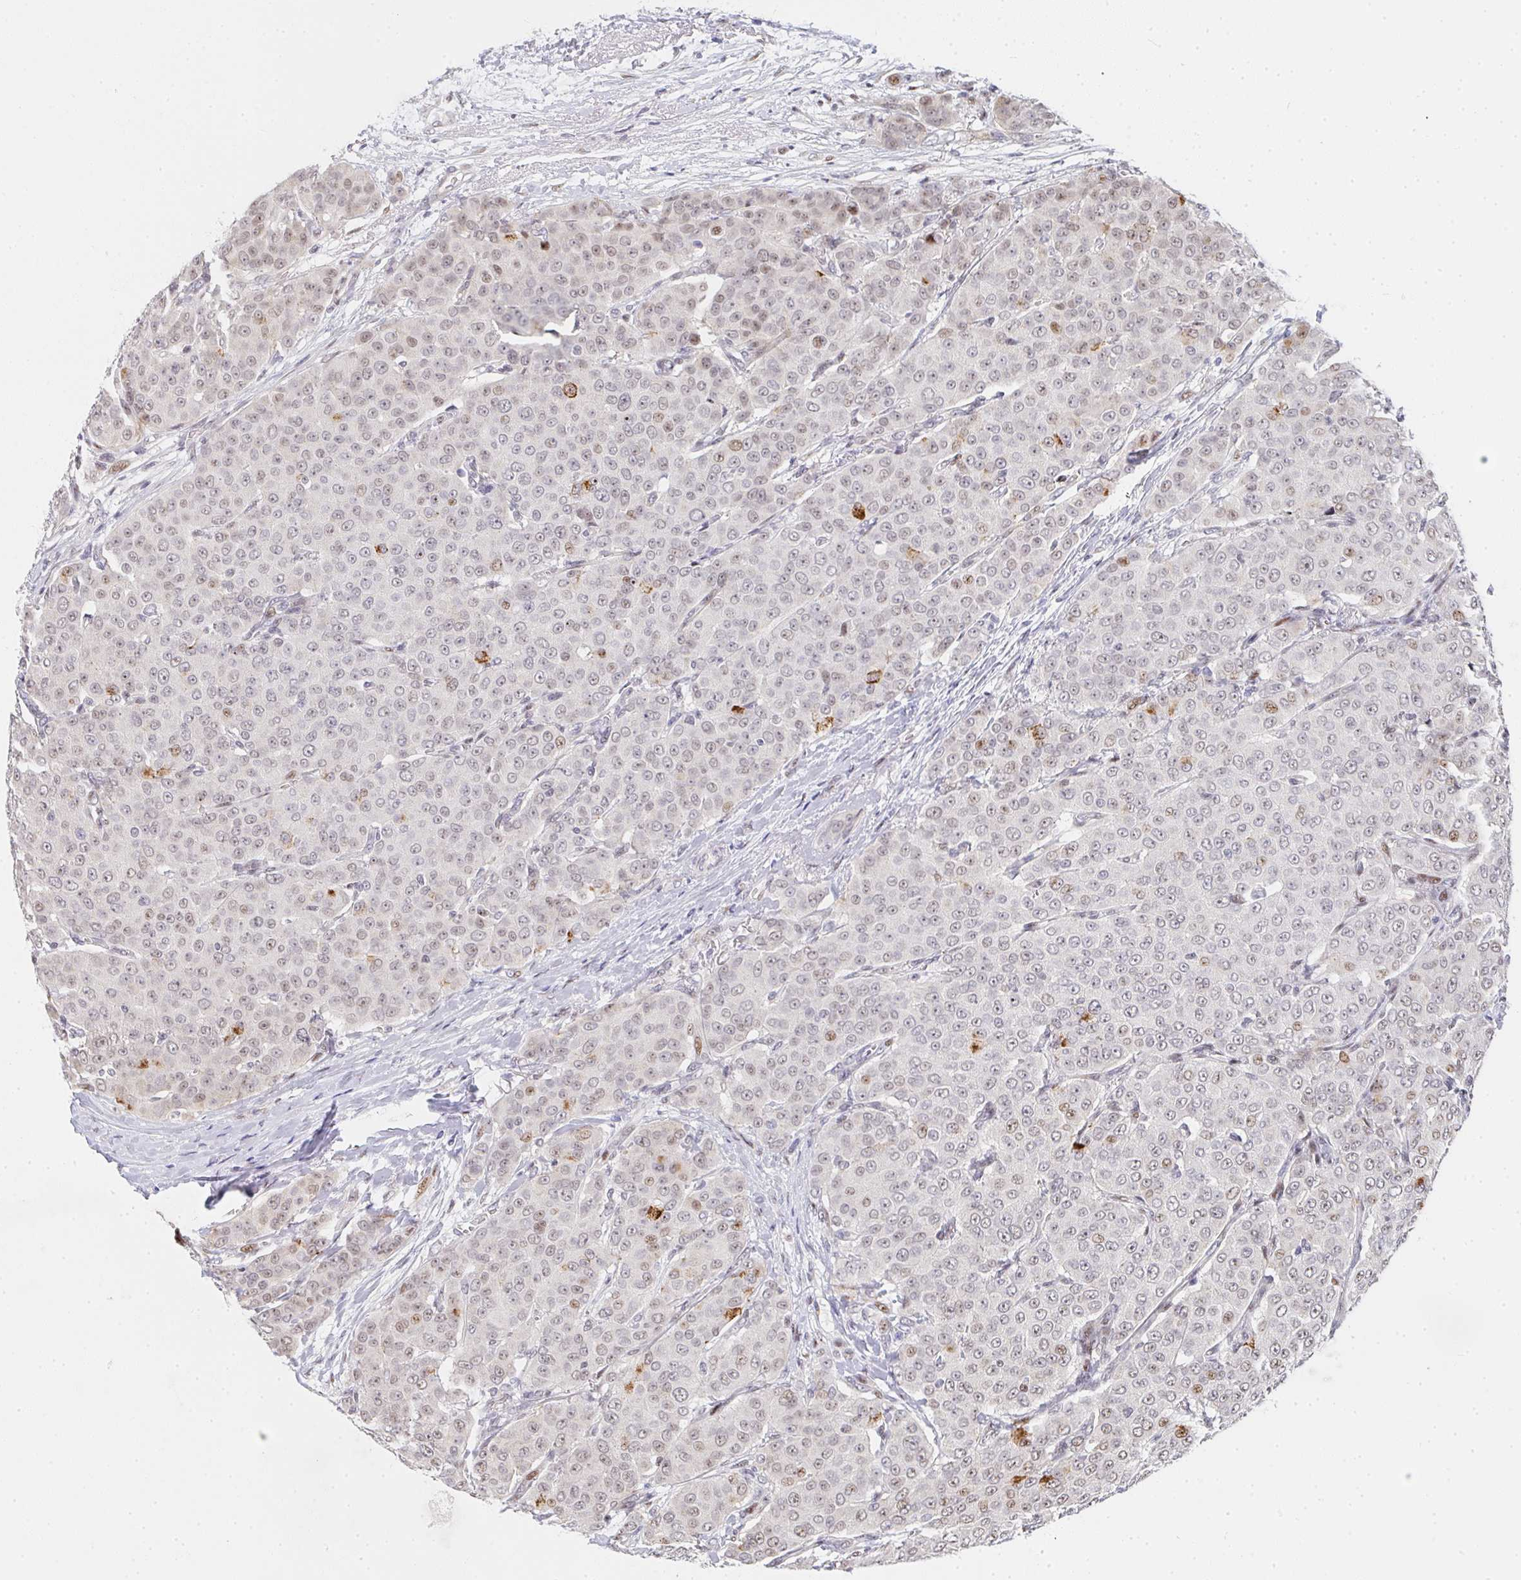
{"staining": {"intensity": "moderate", "quantity": "25%-75%", "location": "cytoplasmic/membranous,nuclear"}, "tissue": "breast cancer", "cell_type": "Tumor cells", "image_type": "cancer", "snomed": [{"axis": "morphology", "description": "Duct carcinoma"}, {"axis": "topography", "description": "Breast"}], "caption": "DAB (3,3'-diaminobenzidine) immunohistochemical staining of human breast cancer exhibits moderate cytoplasmic/membranous and nuclear protein expression in approximately 25%-75% of tumor cells. Using DAB (3,3'-diaminobenzidine) (brown) and hematoxylin (blue) stains, captured at high magnification using brightfield microscopy.", "gene": "ZIC3", "patient": {"sex": "female", "age": 91}}